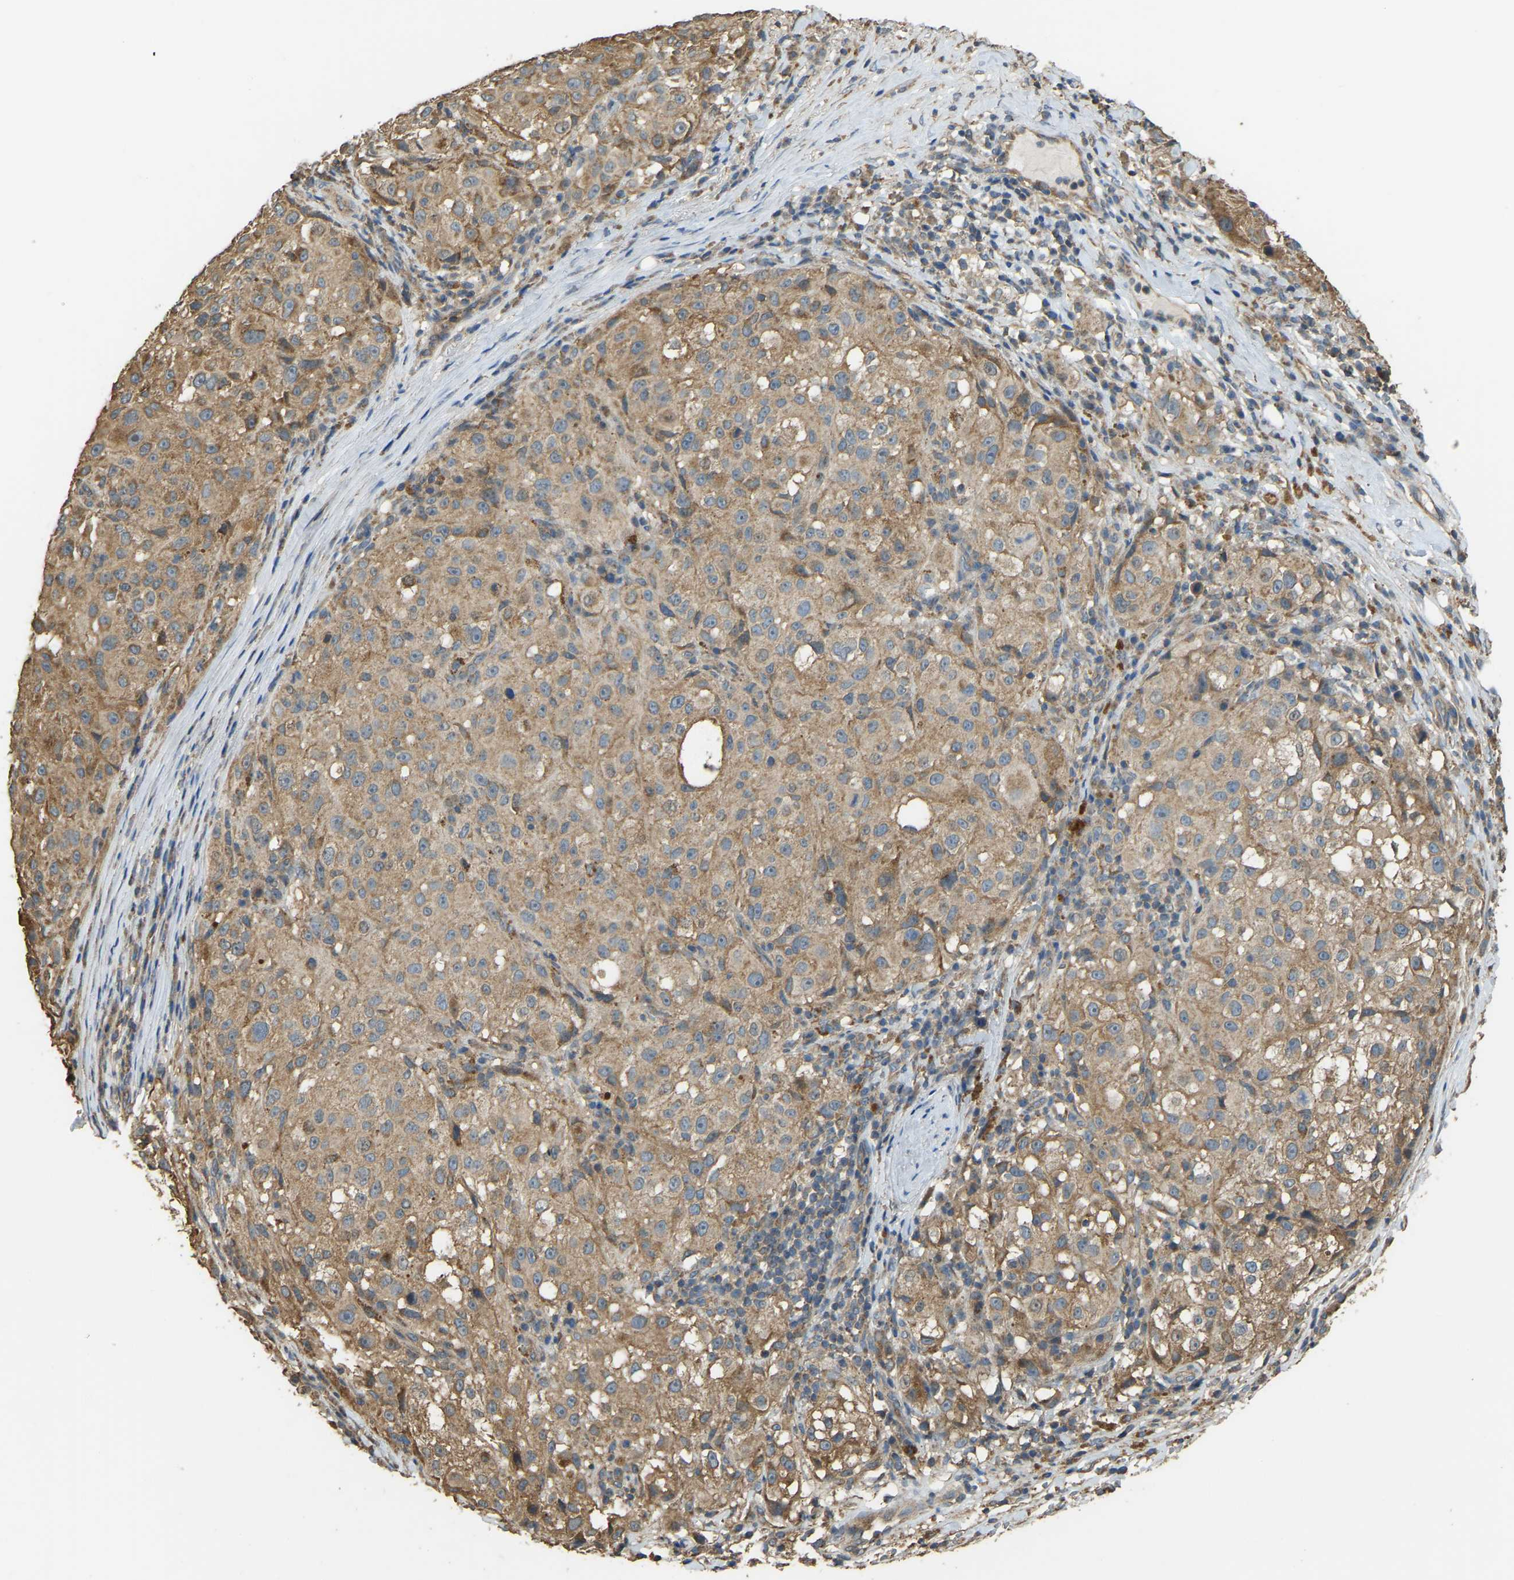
{"staining": {"intensity": "moderate", "quantity": ">75%", "location": "cytoplasmic/membranous"}, "tissue": "melanoma", "cell_type": "Tumor cells", "image_type": "cancer", "snomed": [{"axis": "morphology", "description": "Necrosis, NOS"}, {"axis": "morphology", "description": "Malignant melanoma, NOS"}, {"axis": "topography", "description": "Skin"}], "caption": "A brown stain labels moderate cytoplasmic/membranous positivity of a protein in malignant melanoma tumor cells.", "gene": "GNG2", "patient": {"sex": "female", "age": 87}}